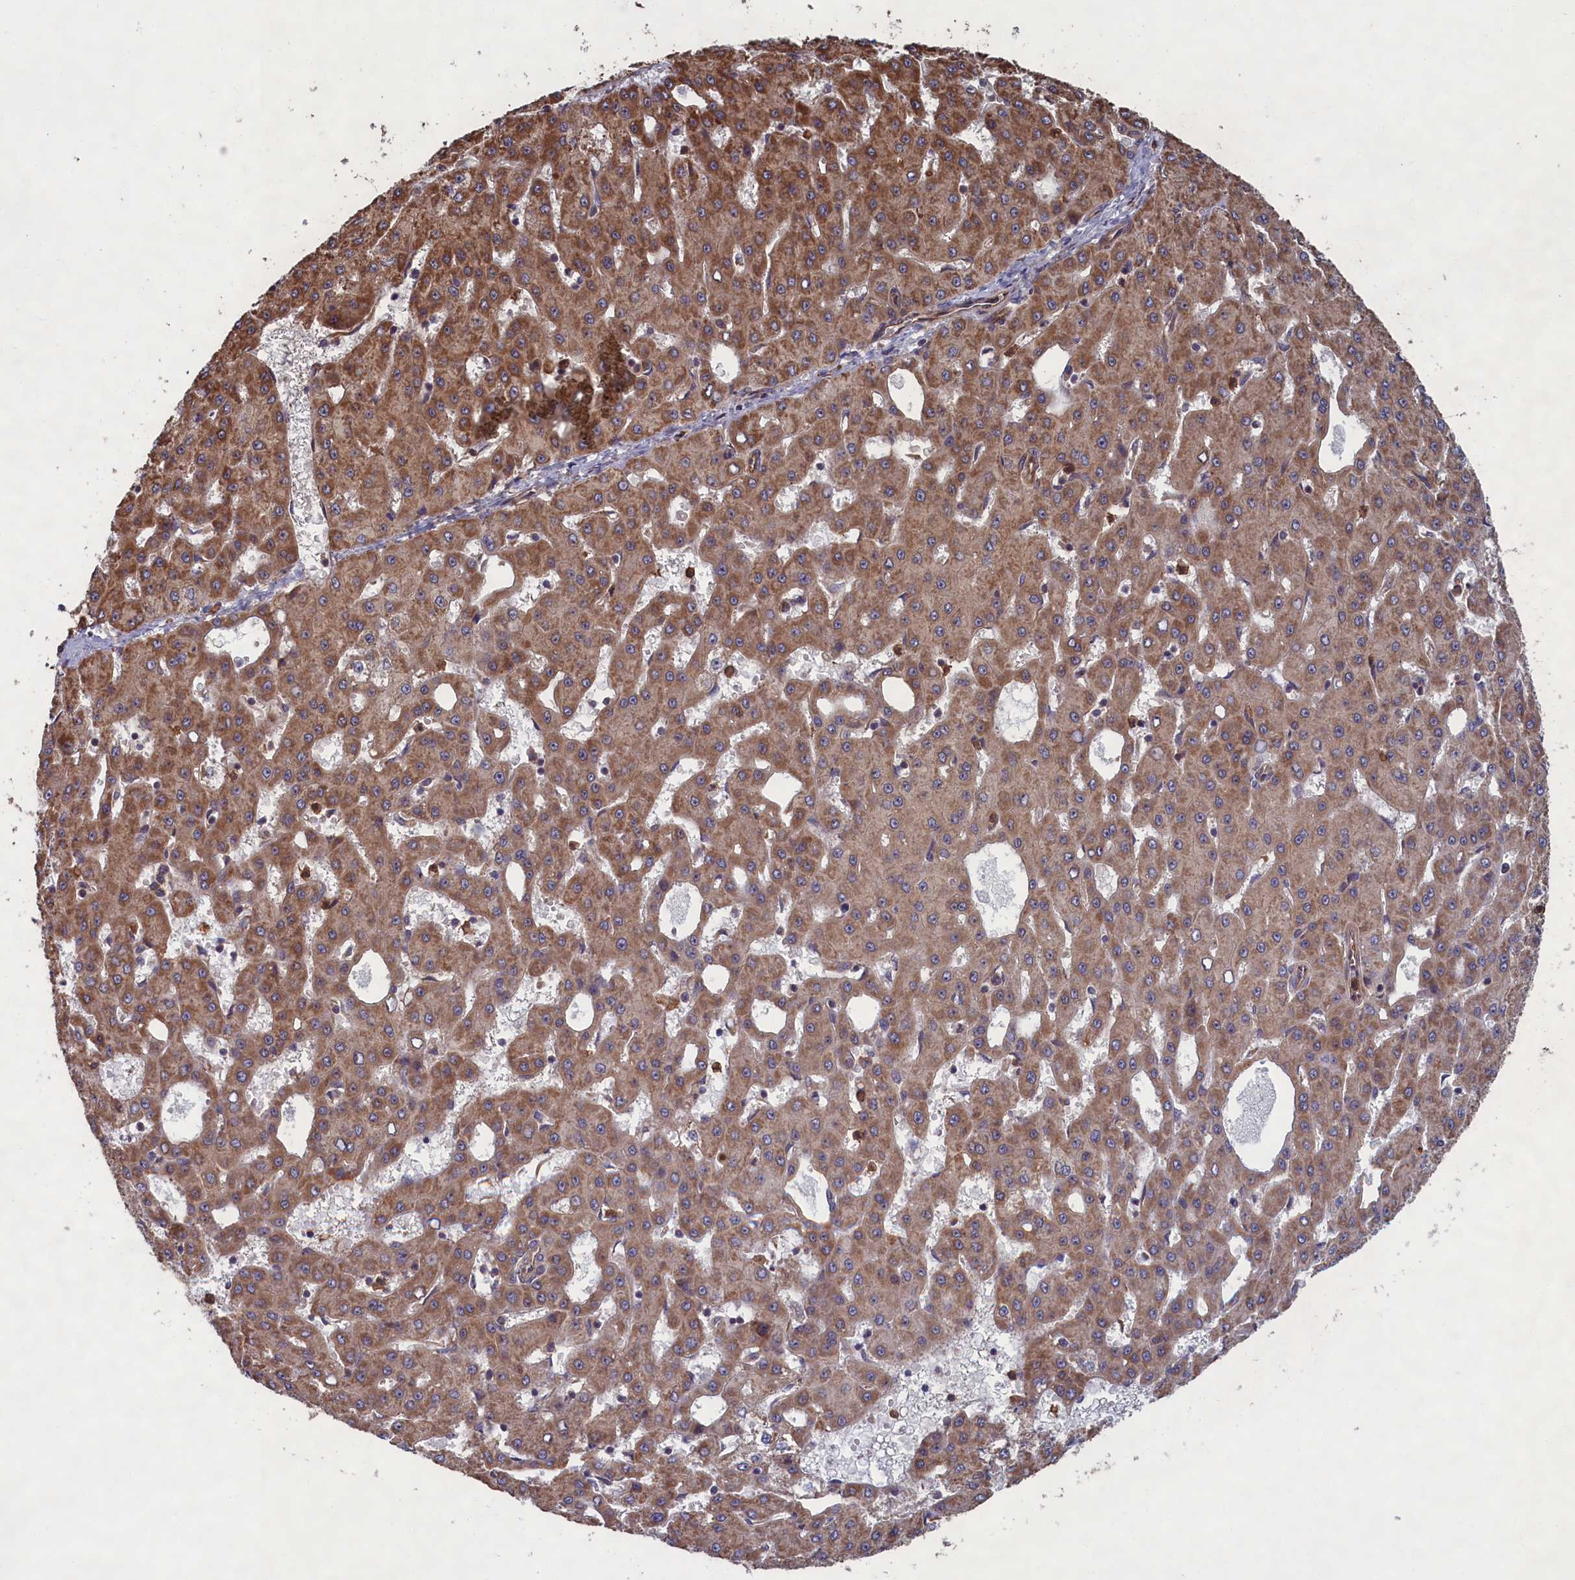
{"staining": {"intensity": "moderate", "quantity": "25%-75%", "location": "cytoplasmic/membranous"}, "tissue": "liver cancer", "cell_type": "Tumor cells", "image_type": "cancer", "snomed": [{"axis": "morphology", "description": "Carcinoma, Hepatocellular, NOS"}, {"axis": "topography", "description": "Liver"}], "caption": "This is an image of IHC staining of liver hepatocellular carcinoma, which shows moderate staining in the cytoplasmic/membranous of tumor cells.", "gene": "CCDC124", "patient": {"sex": "male", "age": 47}}